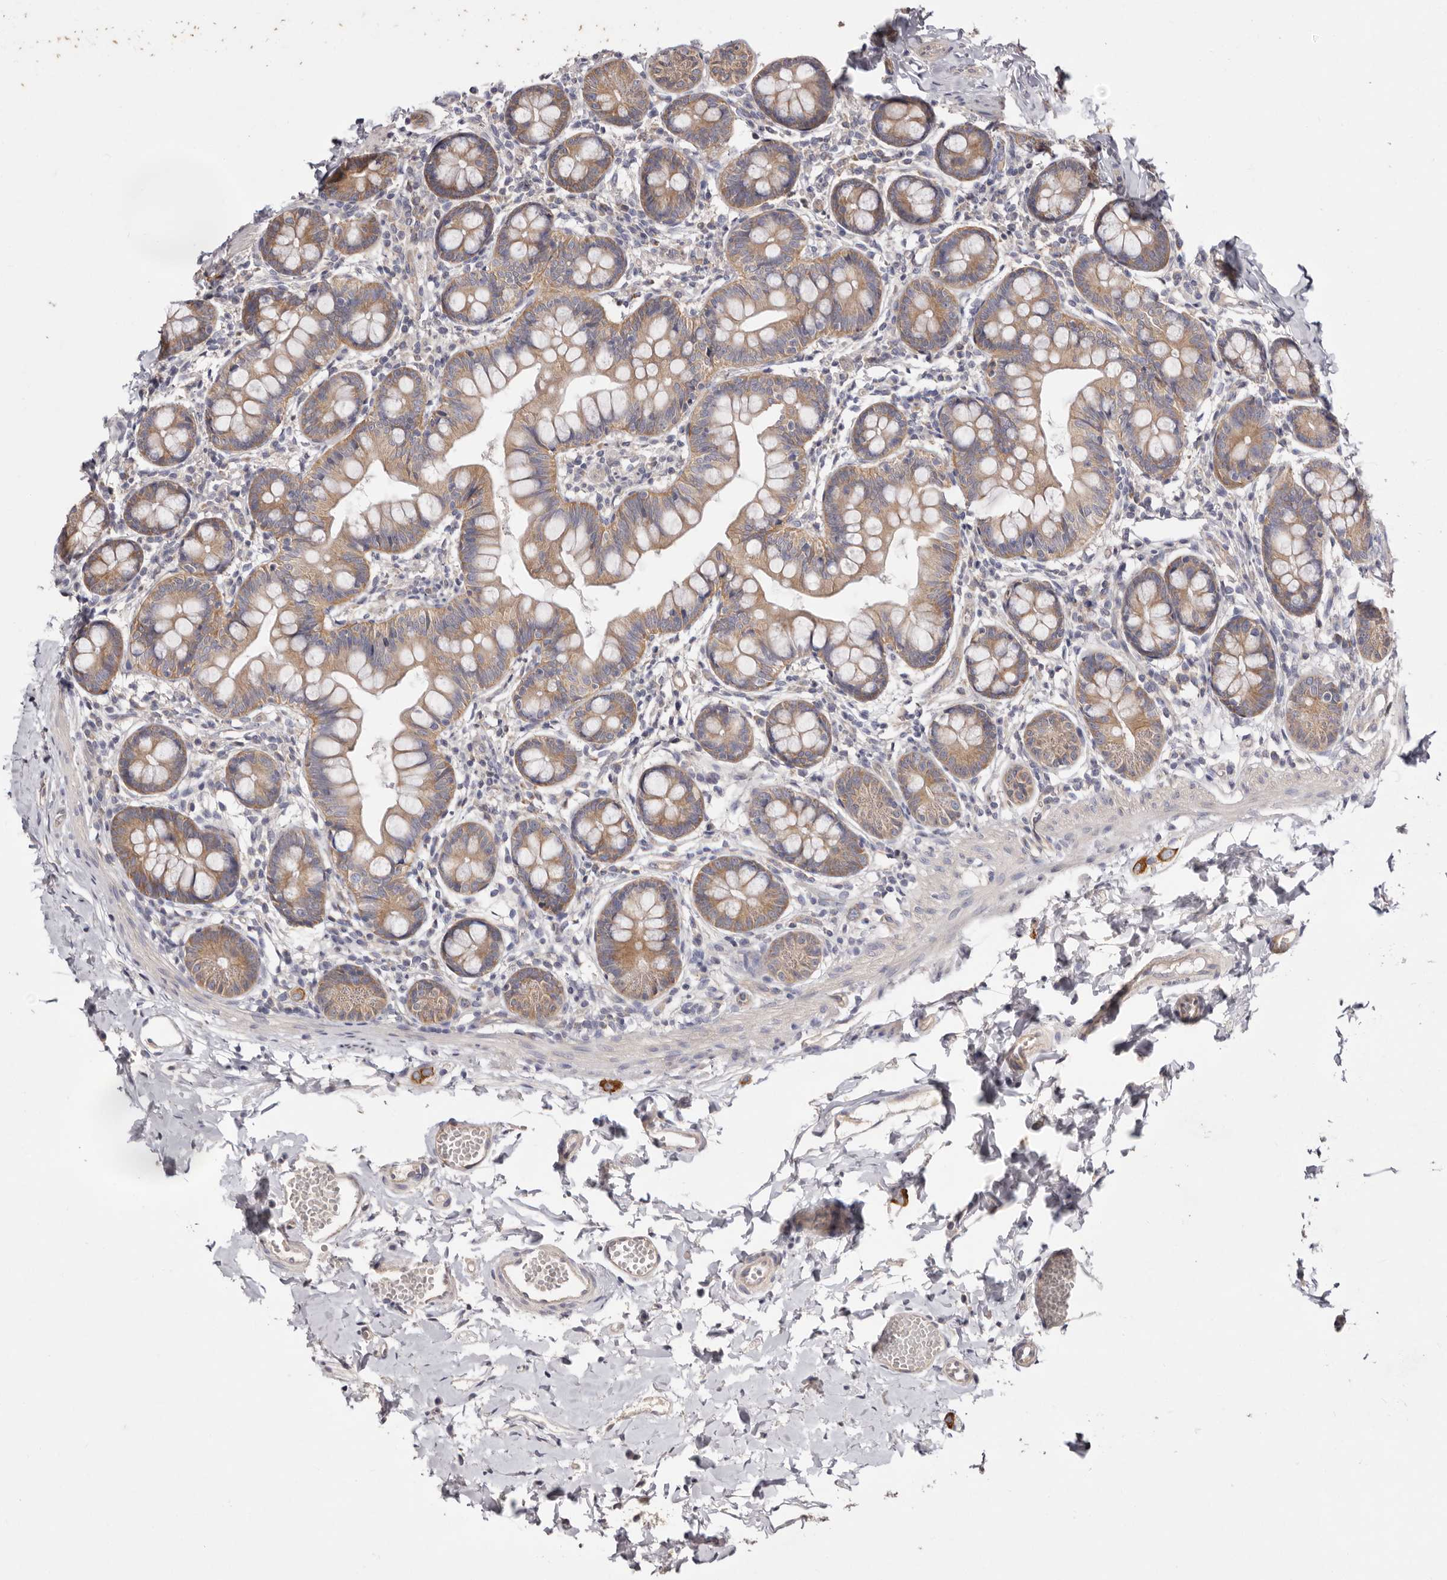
{"staining": {"intensity": "moderate", "quantity": ">75%", "location": "cytoplasmic/membranous"}, "tissue": "small intestine", "cell_type": "Glandular cells", "image_type": "normal", "snomed": [{"axis": "morphology", "description": "Normal tissue, NOS"}, {"axis": "topography", "description": "Small intestine"}], "caption": "Immunohistochemistry of unremarkable human small intestine exhibits medium levels of moderate cytoplasmic/membranous expression in approximately >75% of glandular cells.", "gene": "FAM167B", "patient": {"sex": "male", "age": 7}}